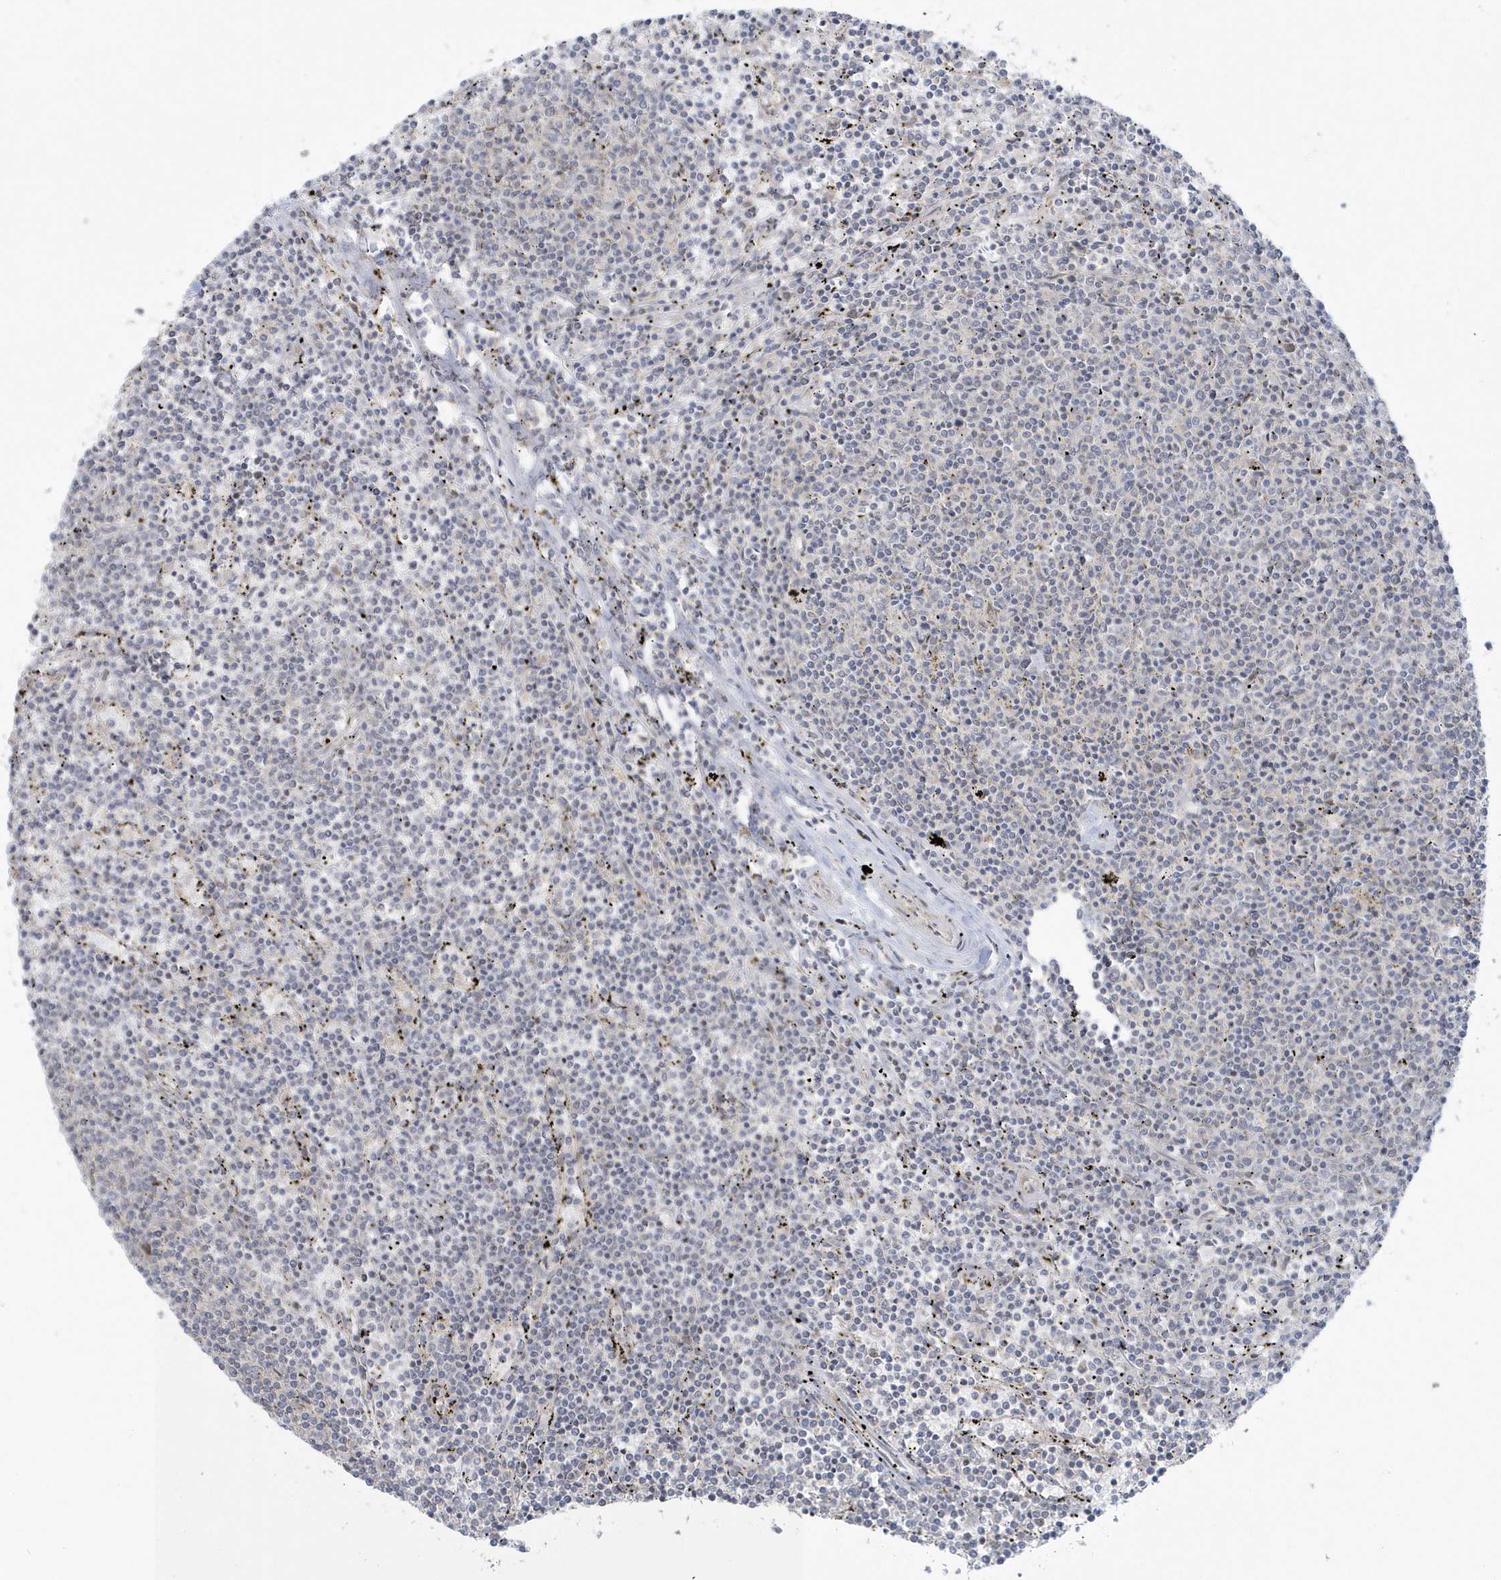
{"staining": {"intensity": "negative", "quantity": "none", "location": "none"}, "tissue": "lymphoma", "cell_type": "Tumor cells", "image_type": "cancer", "snomed": [{"axis": "morphology", "description": "Malignant lymphoma, non-Hodgkin's type, Low grade"}, {"axis": "topography", "description": "Spleen"}], "caption": "Human lymphoma stained for a protein using immunohistochemistry exhibits no positivity in tumor cells.", "gene": "BLTP3A", "patient": {"sex": "female", "age": 50}}